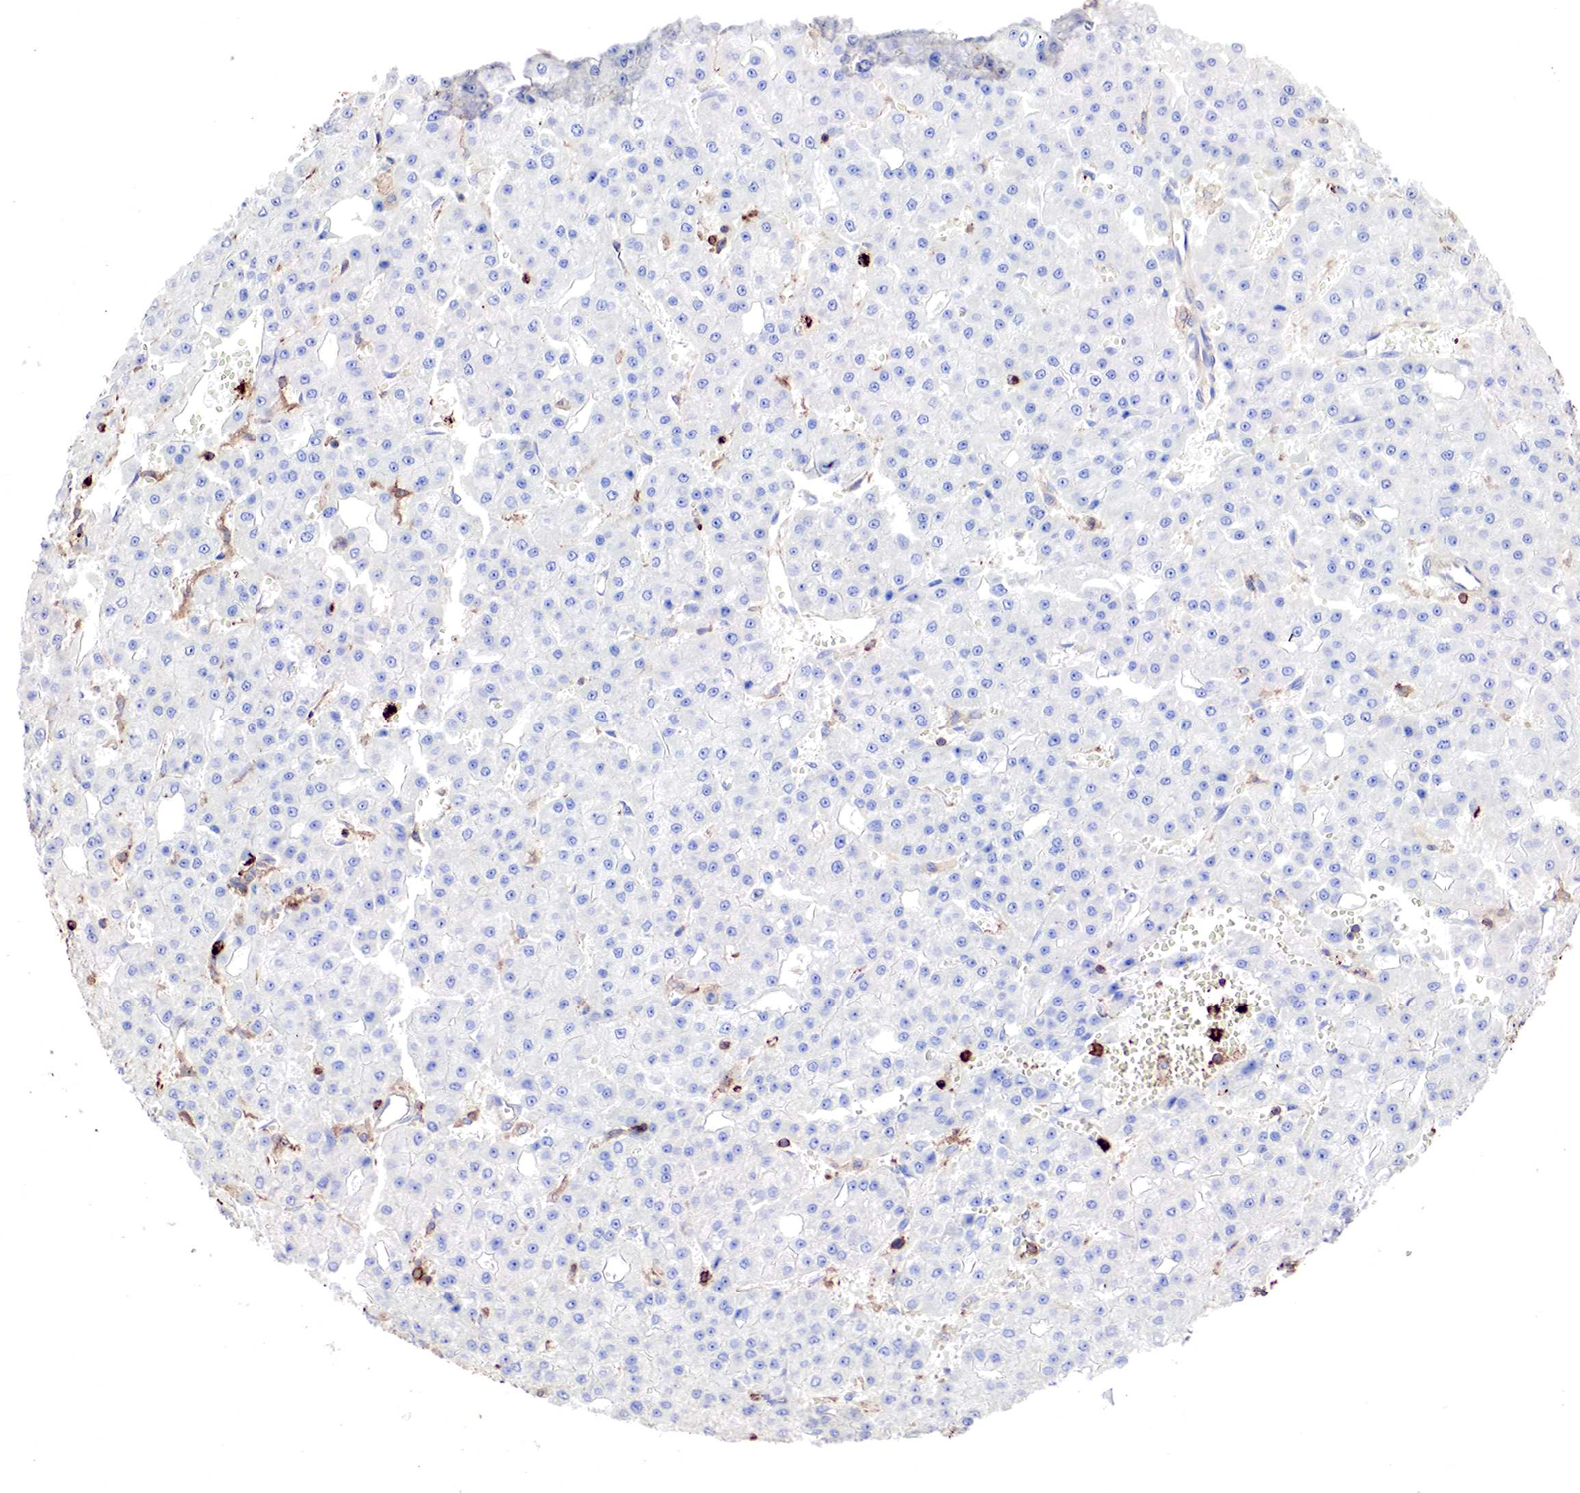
{"staining": {"intensity": "negative", "quantity": "none", "location": "none"}, "tissue": "liver cancer", "cell_type": "Tumor cells", "image_type": "cancer", "snomed": [{"axis": "morphology", "description": "Carcinoma, Hepatocellular, NOS"}, {"axis": "topography", "description": "Liver"}], "caption": "Photomicrograph shows no significant protein staining in tumor cells of liver cancer (hepatocellular carcinoma). Brightfield microscopy of immunohistochemistry (IHC) stained with DAB (brown) and hematoxylin (blue), captured at high magnification.", "gene": "G6PD", "patient": {"sex": "male", "age": 47}}